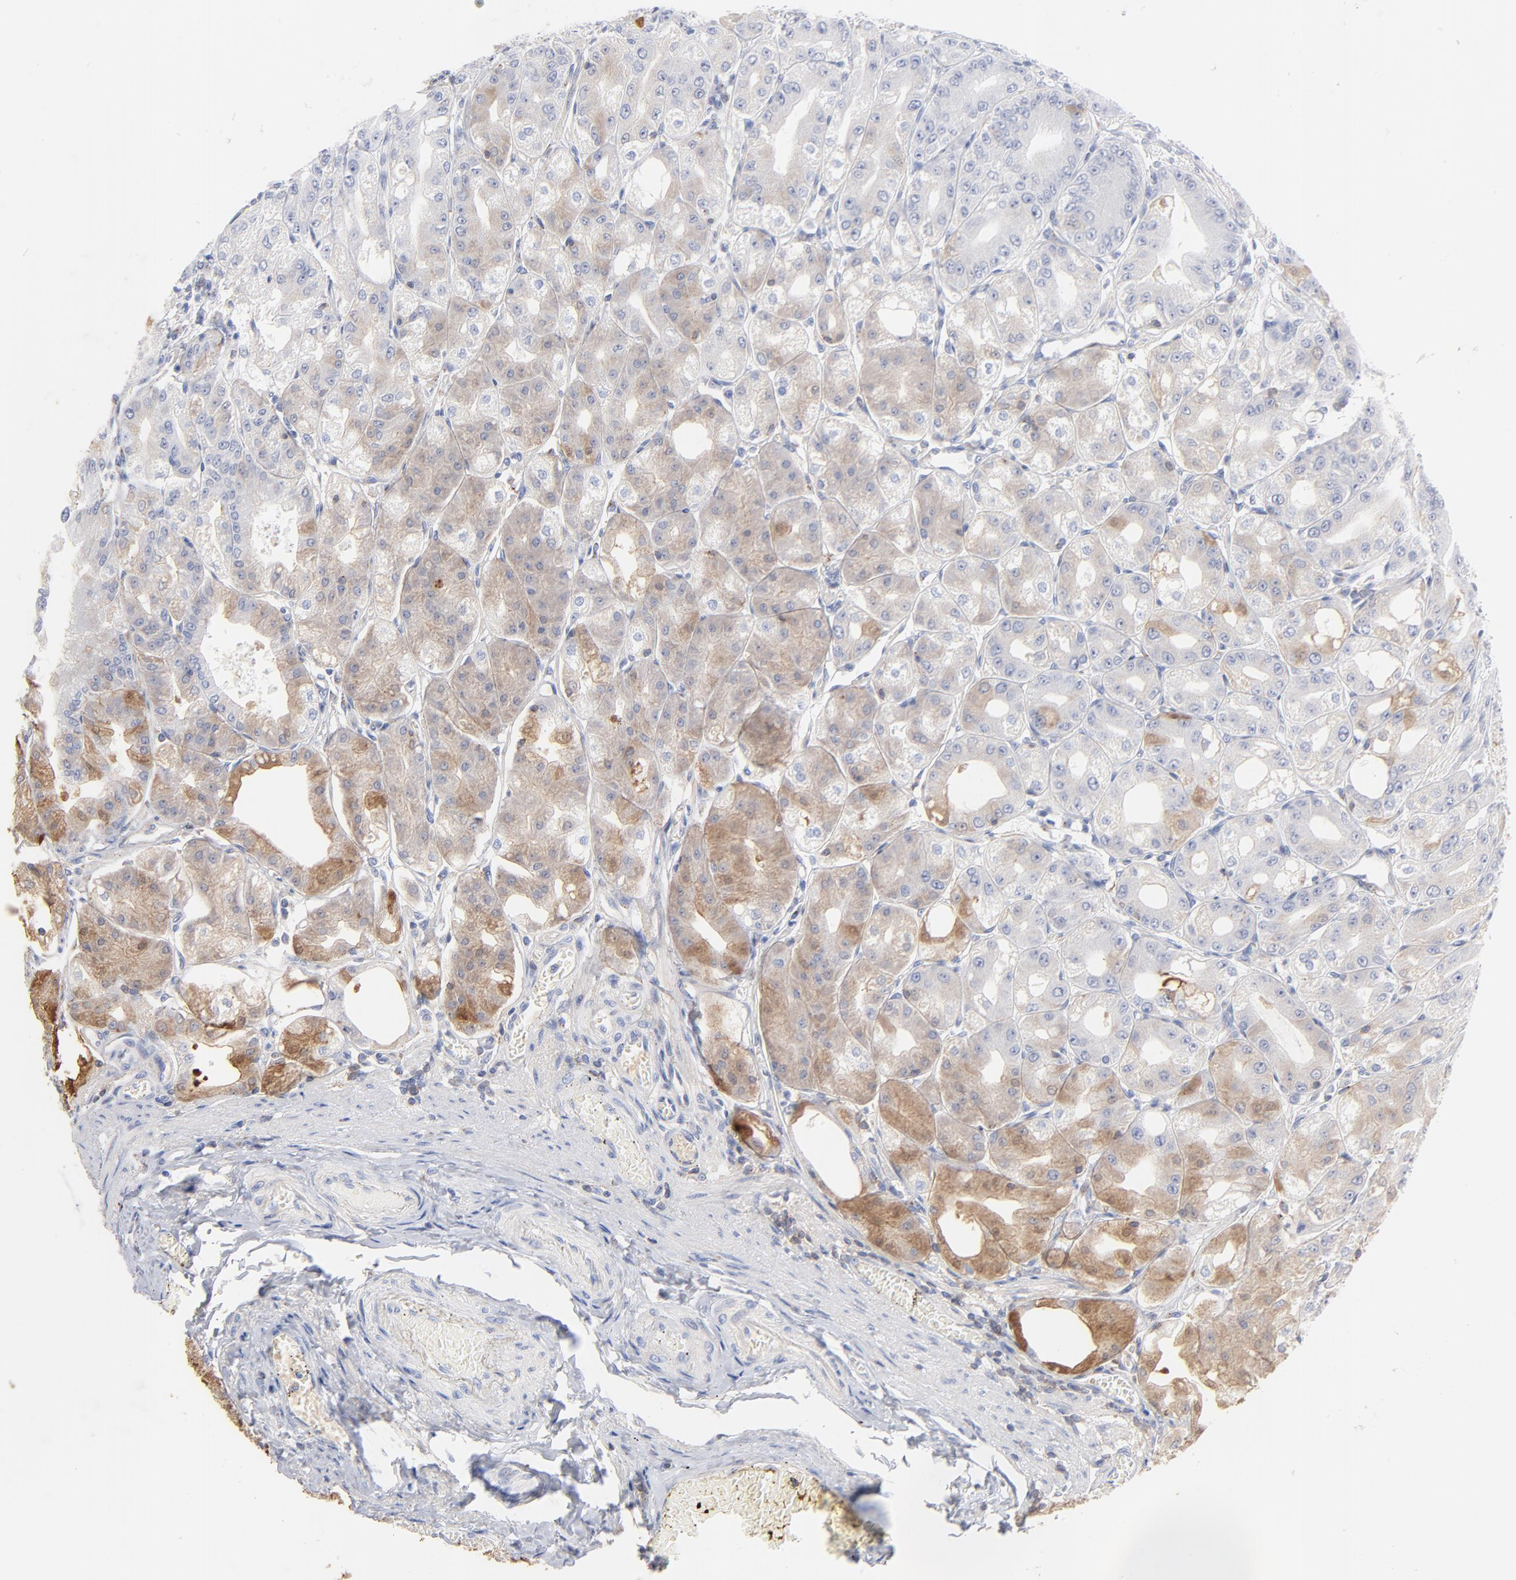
{"staining": {"intensity": "moderate", "quantity": "<25%", "location": "cytoplasmic/membranous"}, "tissue": "stomach", "cell_type": "Glandular cells", "image_type": "normal", "snomed": [{"axis": "morphology", "description": "Normal tissue, NOS"}, {"axis": "topography", "description": "Stomach, lower"}], "caption": "Moderate cytoplasmic/membranous expression is seen in about <25% of glandular cells in unremarkable stomach. (Stains: DAB (3,3'-diaminobenzidine) in brown, nuclei in blue, Microscopy: brightfield microscopy at high magnification).", "gene": "SEPTIN11", "patient": {"sex": "male", "age": 71}}